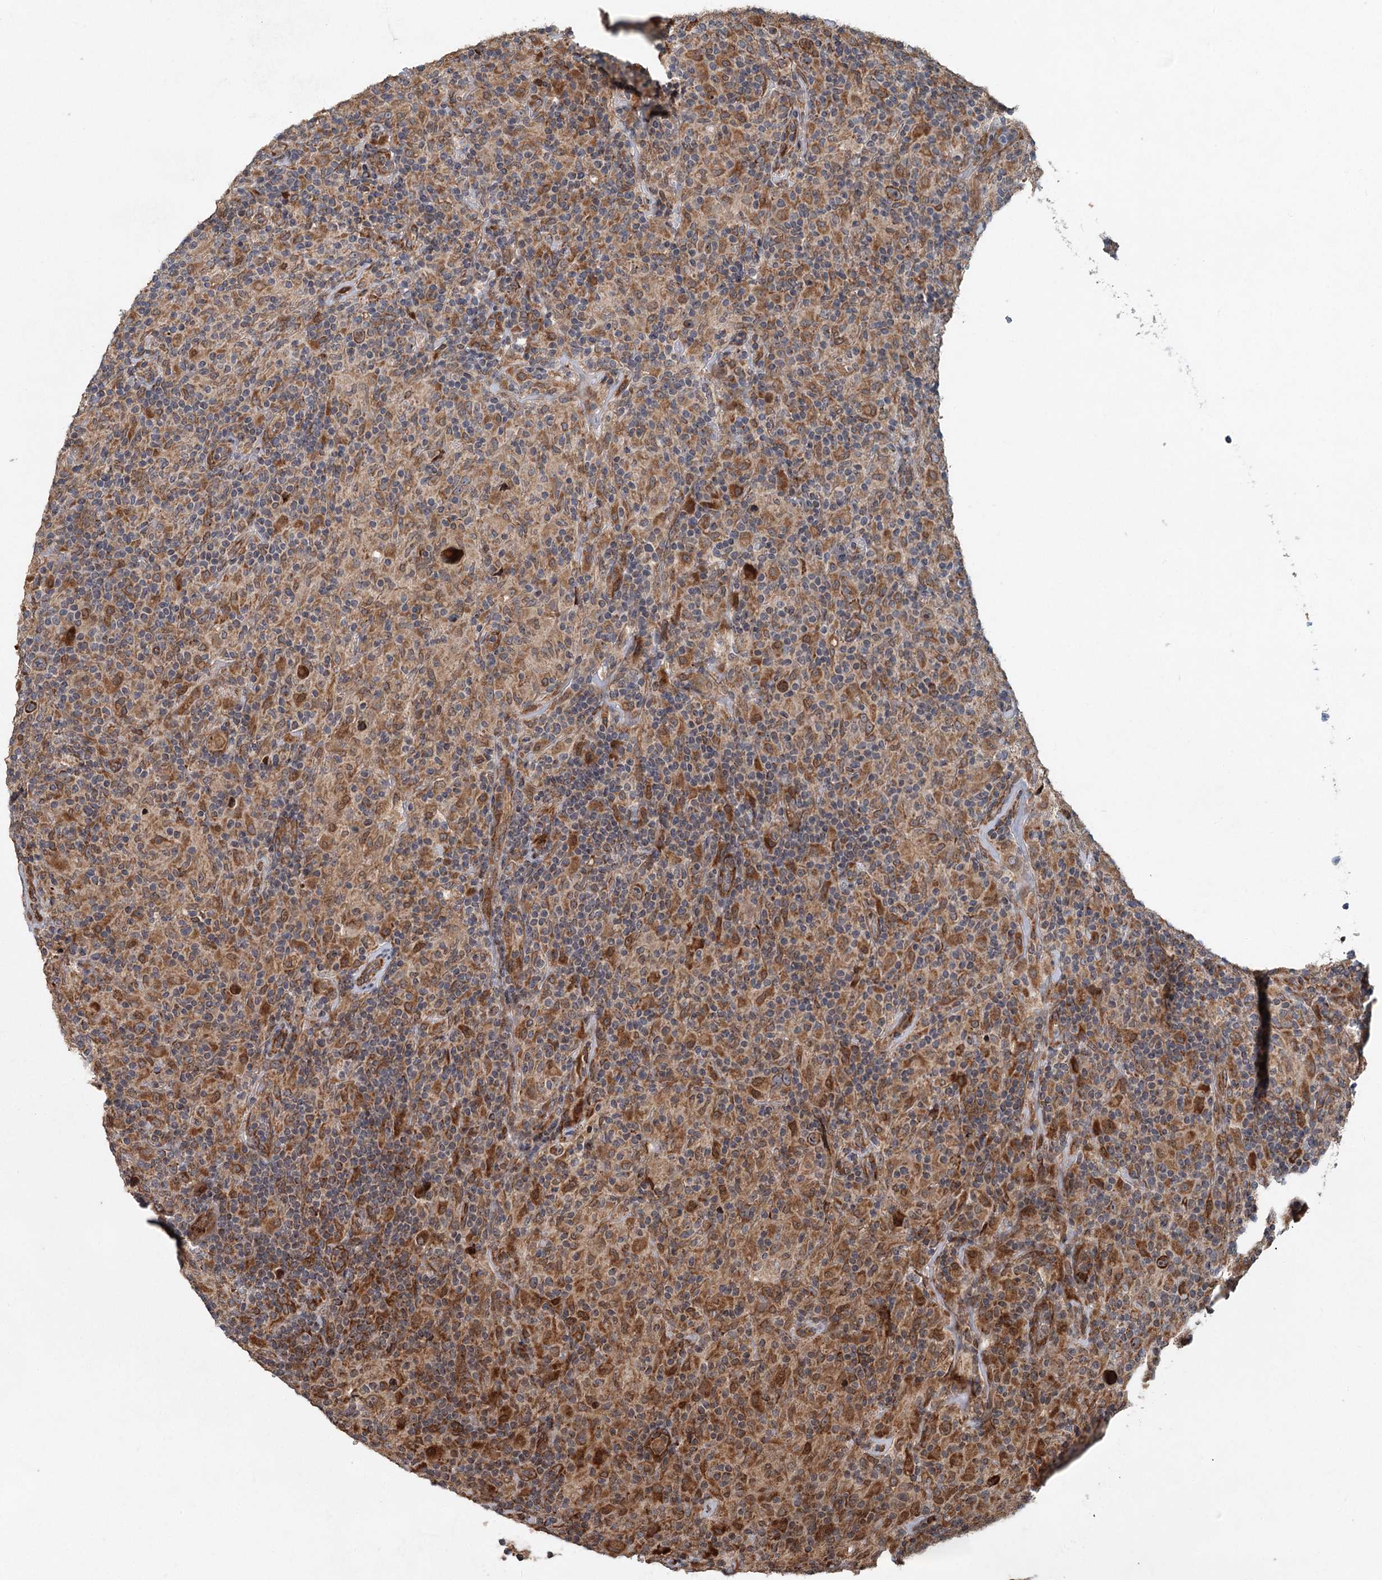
{"staining": {"intensity": "moderate", "quantity": ">75%", "location": "cytoplasmic/membranous"}, "tissue": "lymphoma", "cell_type": "Tumor cells", "image_type": "cancer", "snomed": [{"axis": "morphology", "description": "Hodgkin's disease, NOS"}, {"axis": "topography", "description": "Lymph node"}], "caption": "Immunohistochemistry (IHC) of human lymphoma reveals medium levels of moderate cytoplasmic/membranous expression in approximately >75% of tumor cells.", "gene": "SRPX2", "patient": {"sex": "male", "age": 70}}